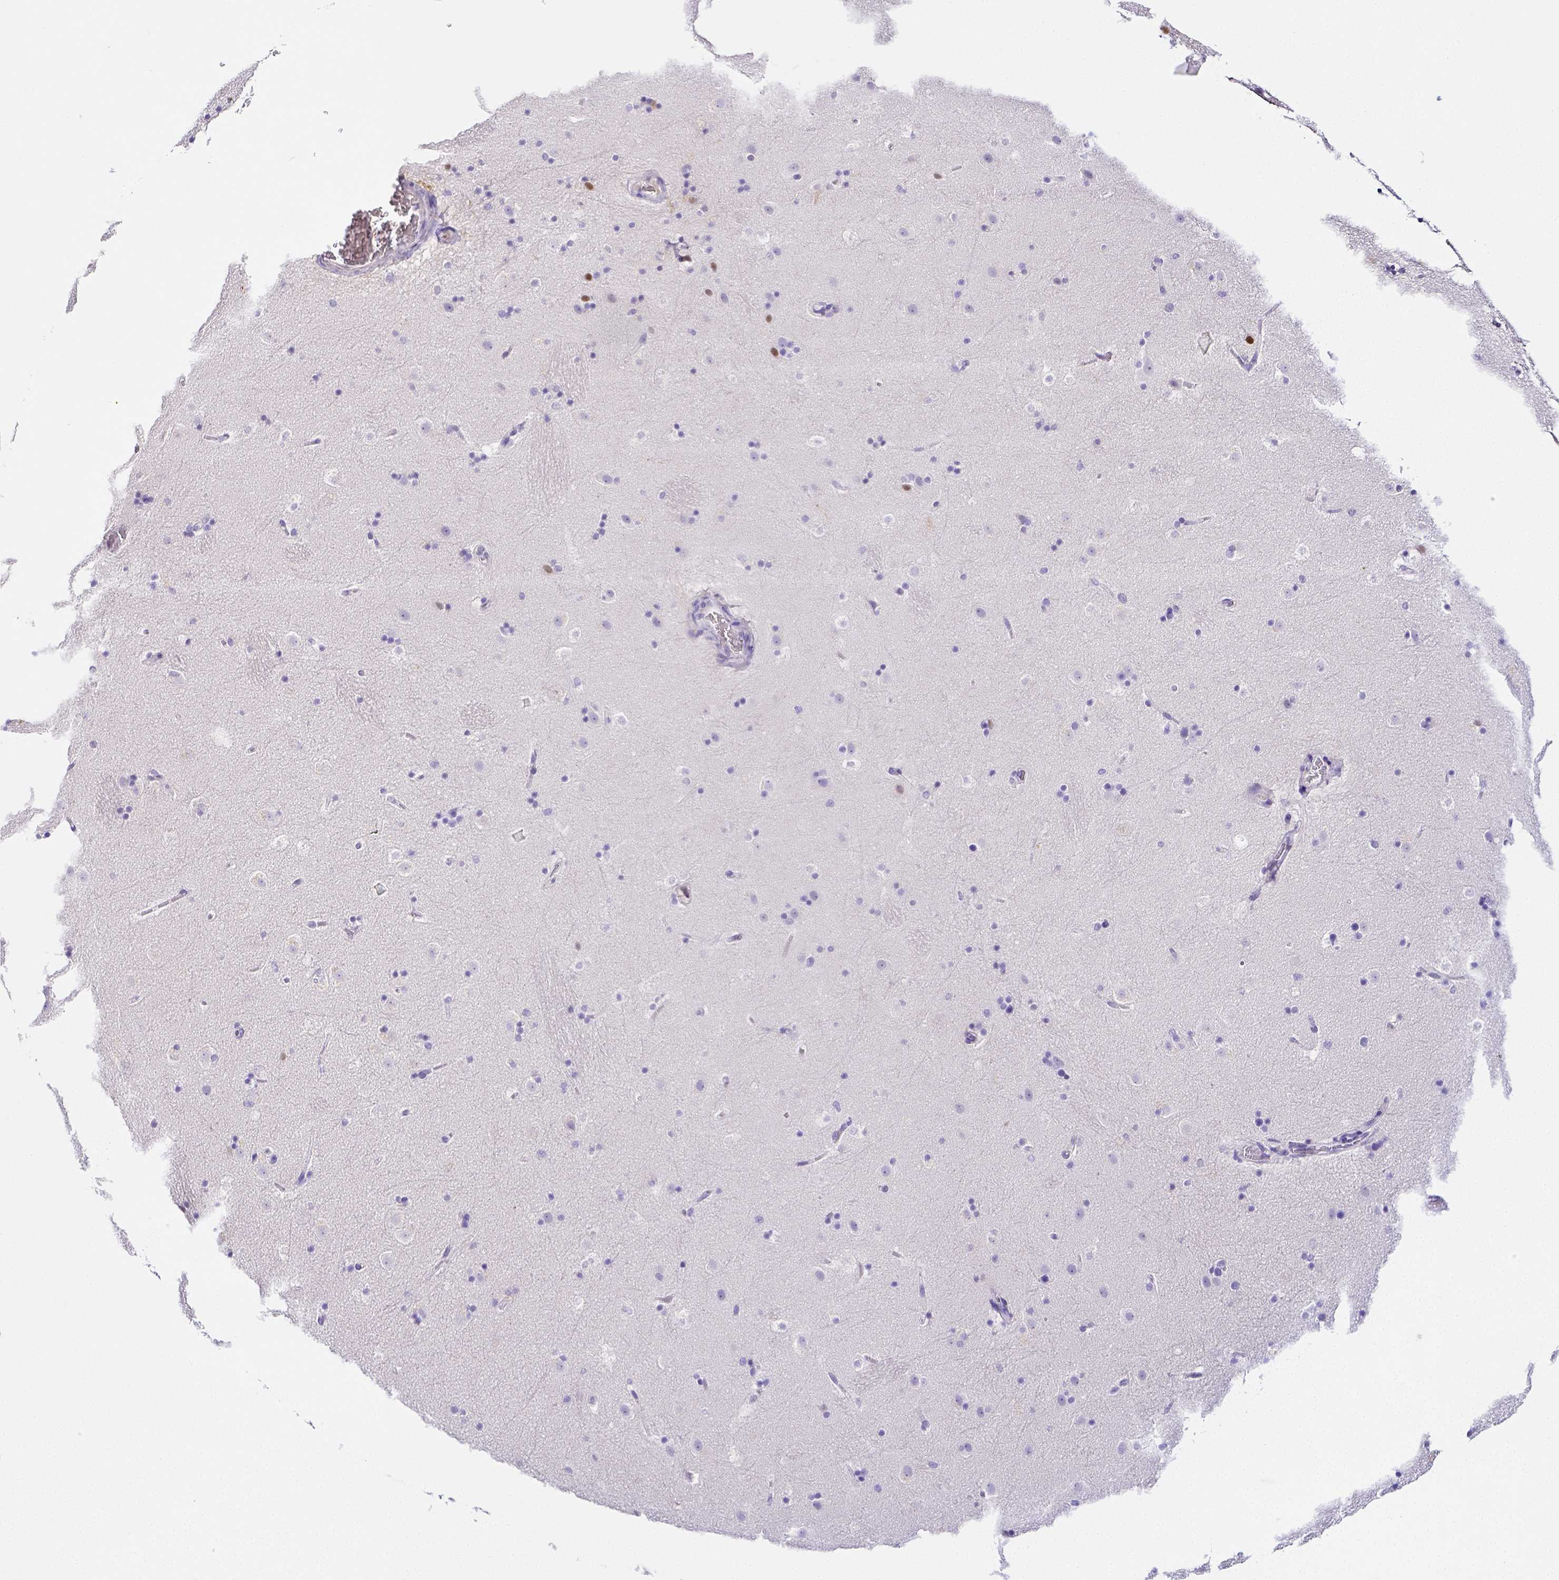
{"staining": {"intensity": "moderate", "quantity": "<25%", "location": "nuclear"}, "tissue": "caudate", "cell_type": "Glial cells", "image_type": "normal", "snomed": [{"axis": "morphology", "description": "Normal tissue, NOS"}, {"axis": "topography", "description": "Lateral ventricle wall"}], "caption": "An immunohistochemistry (IHC) photomicrograph of unremarkable tissue is shown. Protein staining in brown highlights moderate nuclear positivity in caudate within glial cells.", "gene": "ARHGAP36", "patient": {"sex": "male", "age": 37}}